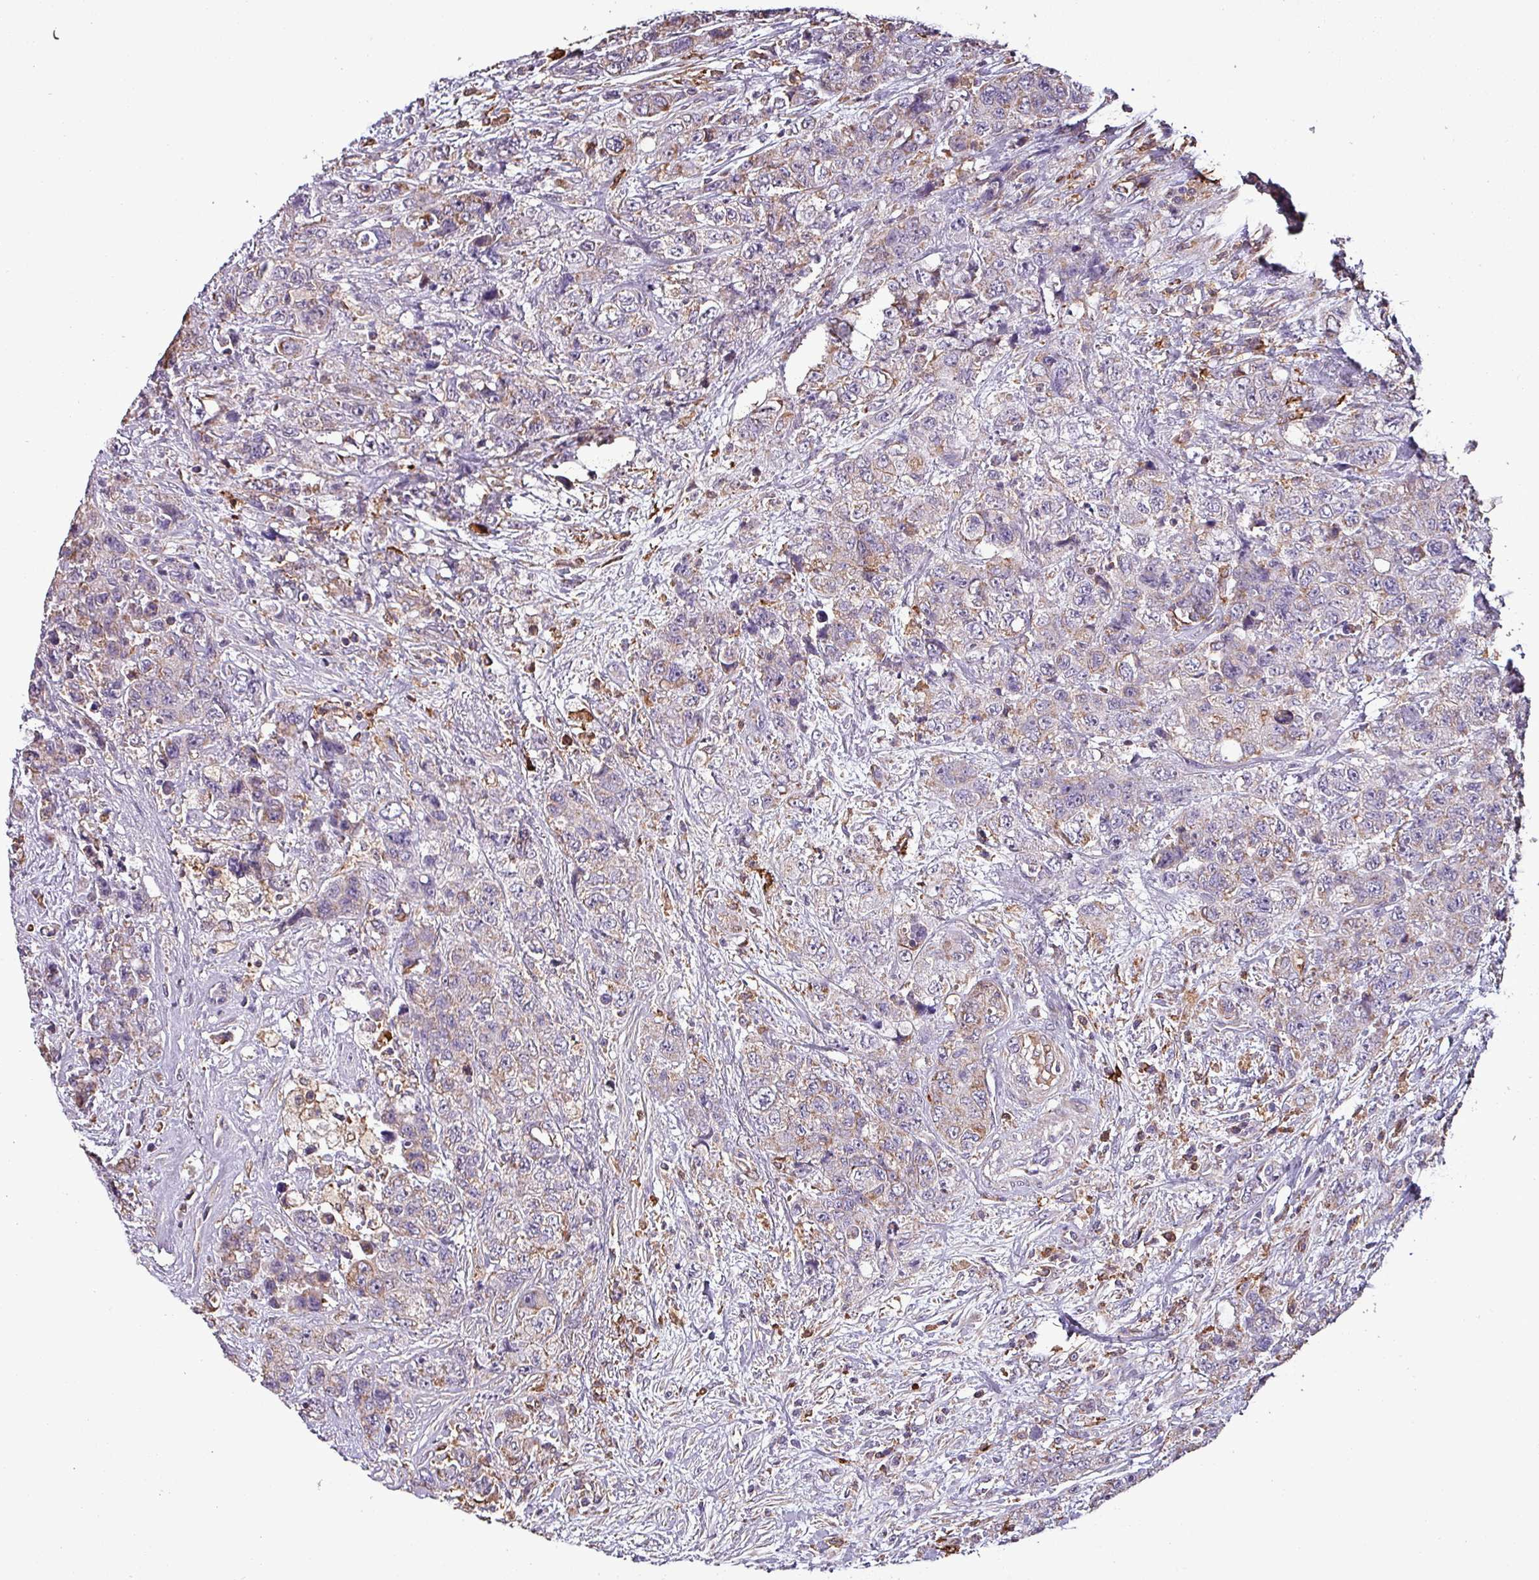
{"staining": {"intensity": "weak", "quantity": "<25%", "location": "cytoplasmic/membranous"}, "tissue": "urothelial cancer", "cell_type": "Tumor cells", "image_type": "cancer", "snomed": [{"axis": "morphology", "description": "Urothelial carcinoma, High grade"}, {"axis": "topography", "description": "Urinary bladder"}], "caption": "Immunohistochemical staining of urothelial cancer exhibits no significant positivity in tumor cells. (DAB (3,3'-diaminobenzidine) immunohistochemistry (IHC), high magnification).", "gene": "SCIN", "patient": {"sex": "female", "age": 78}}